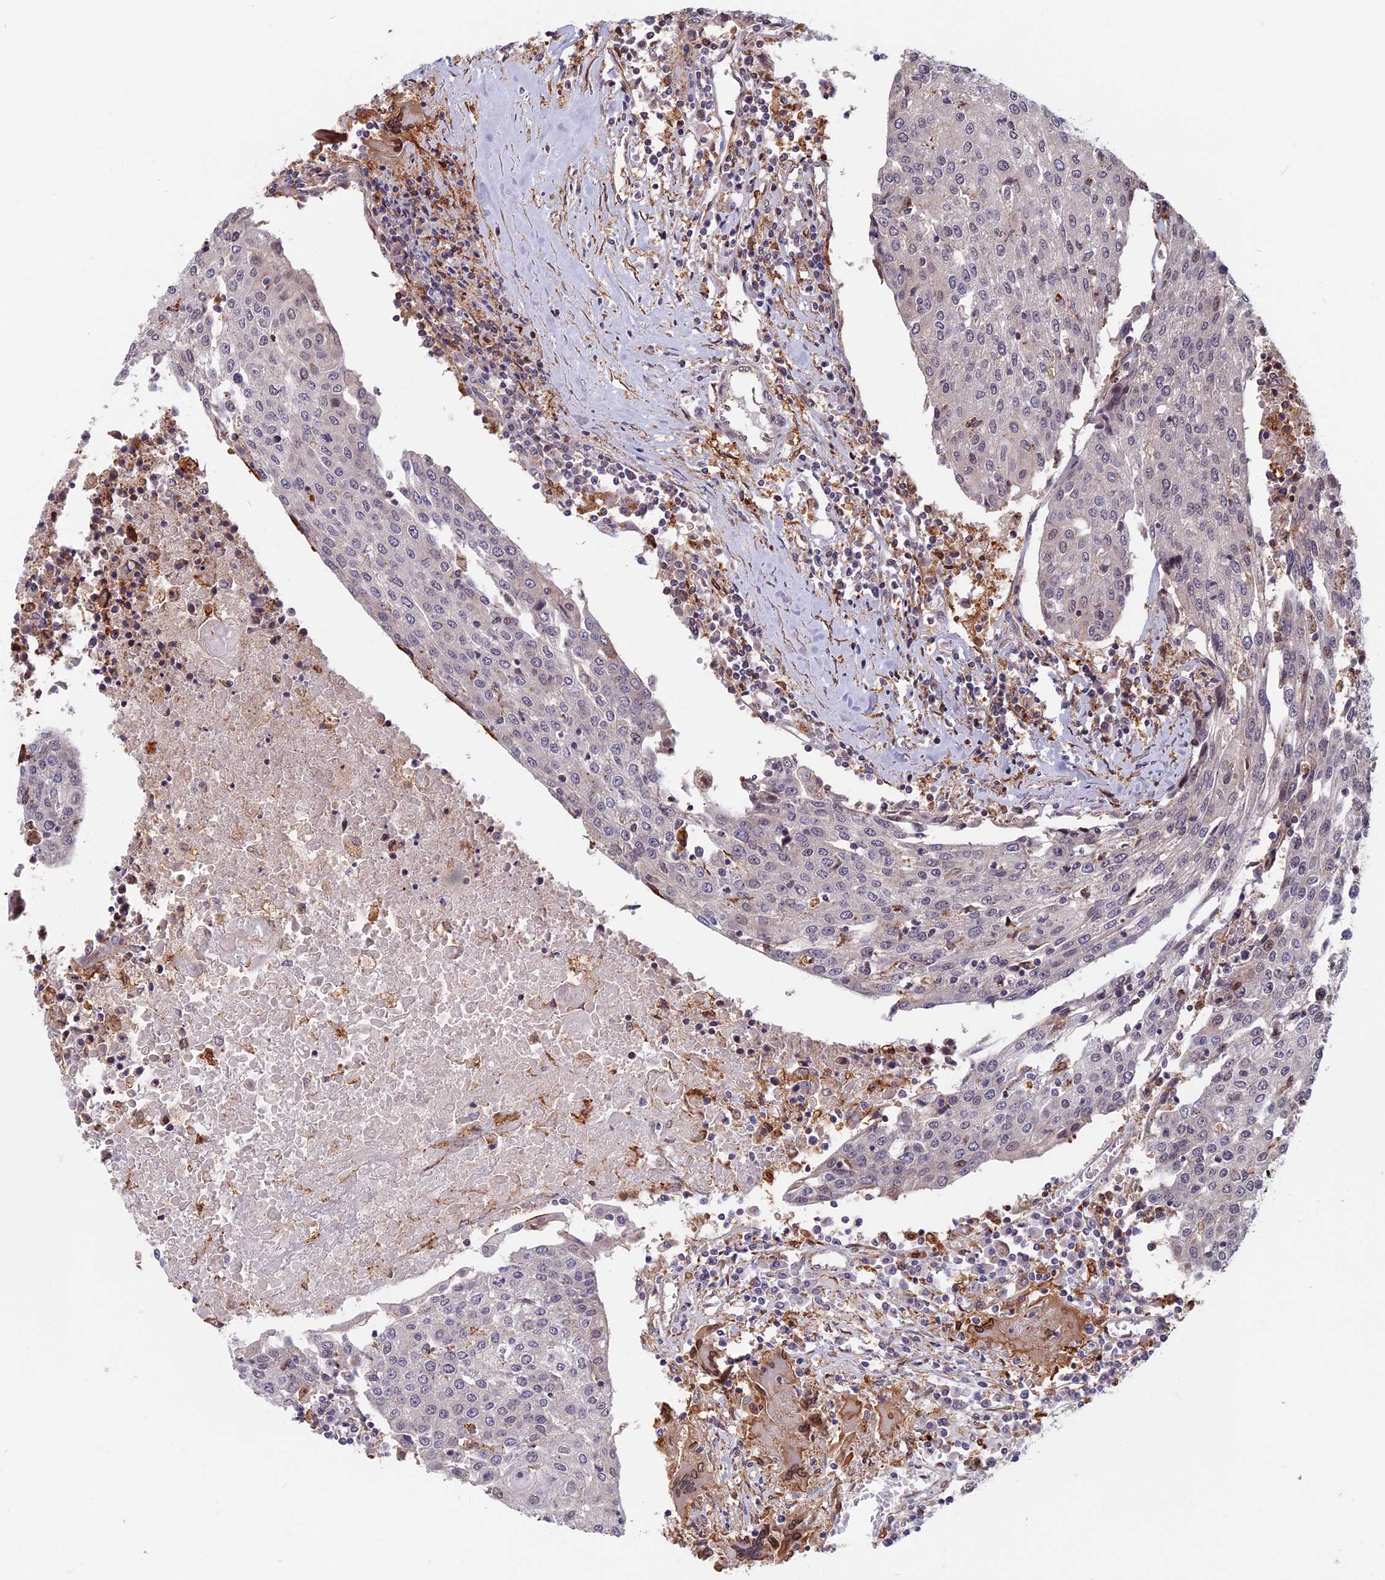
{"staining": {"intensity": "negative", "quantity": "none", "location": "none"}, "tissue": "urothelial cancer", "cell_type": "Tumor cells", "image_type": "cancer", "snomed": [{"axis": "morphology", "description": "Urothelial carcinoma, High grade"}, {"axis": "topography", "description": "Urinary bladder"}], "caption": "Tumor cells are negative for protein expression in human urothelial cancer.", "gene": "SPG11", "patient": {"sex": "female", "age": 85}}